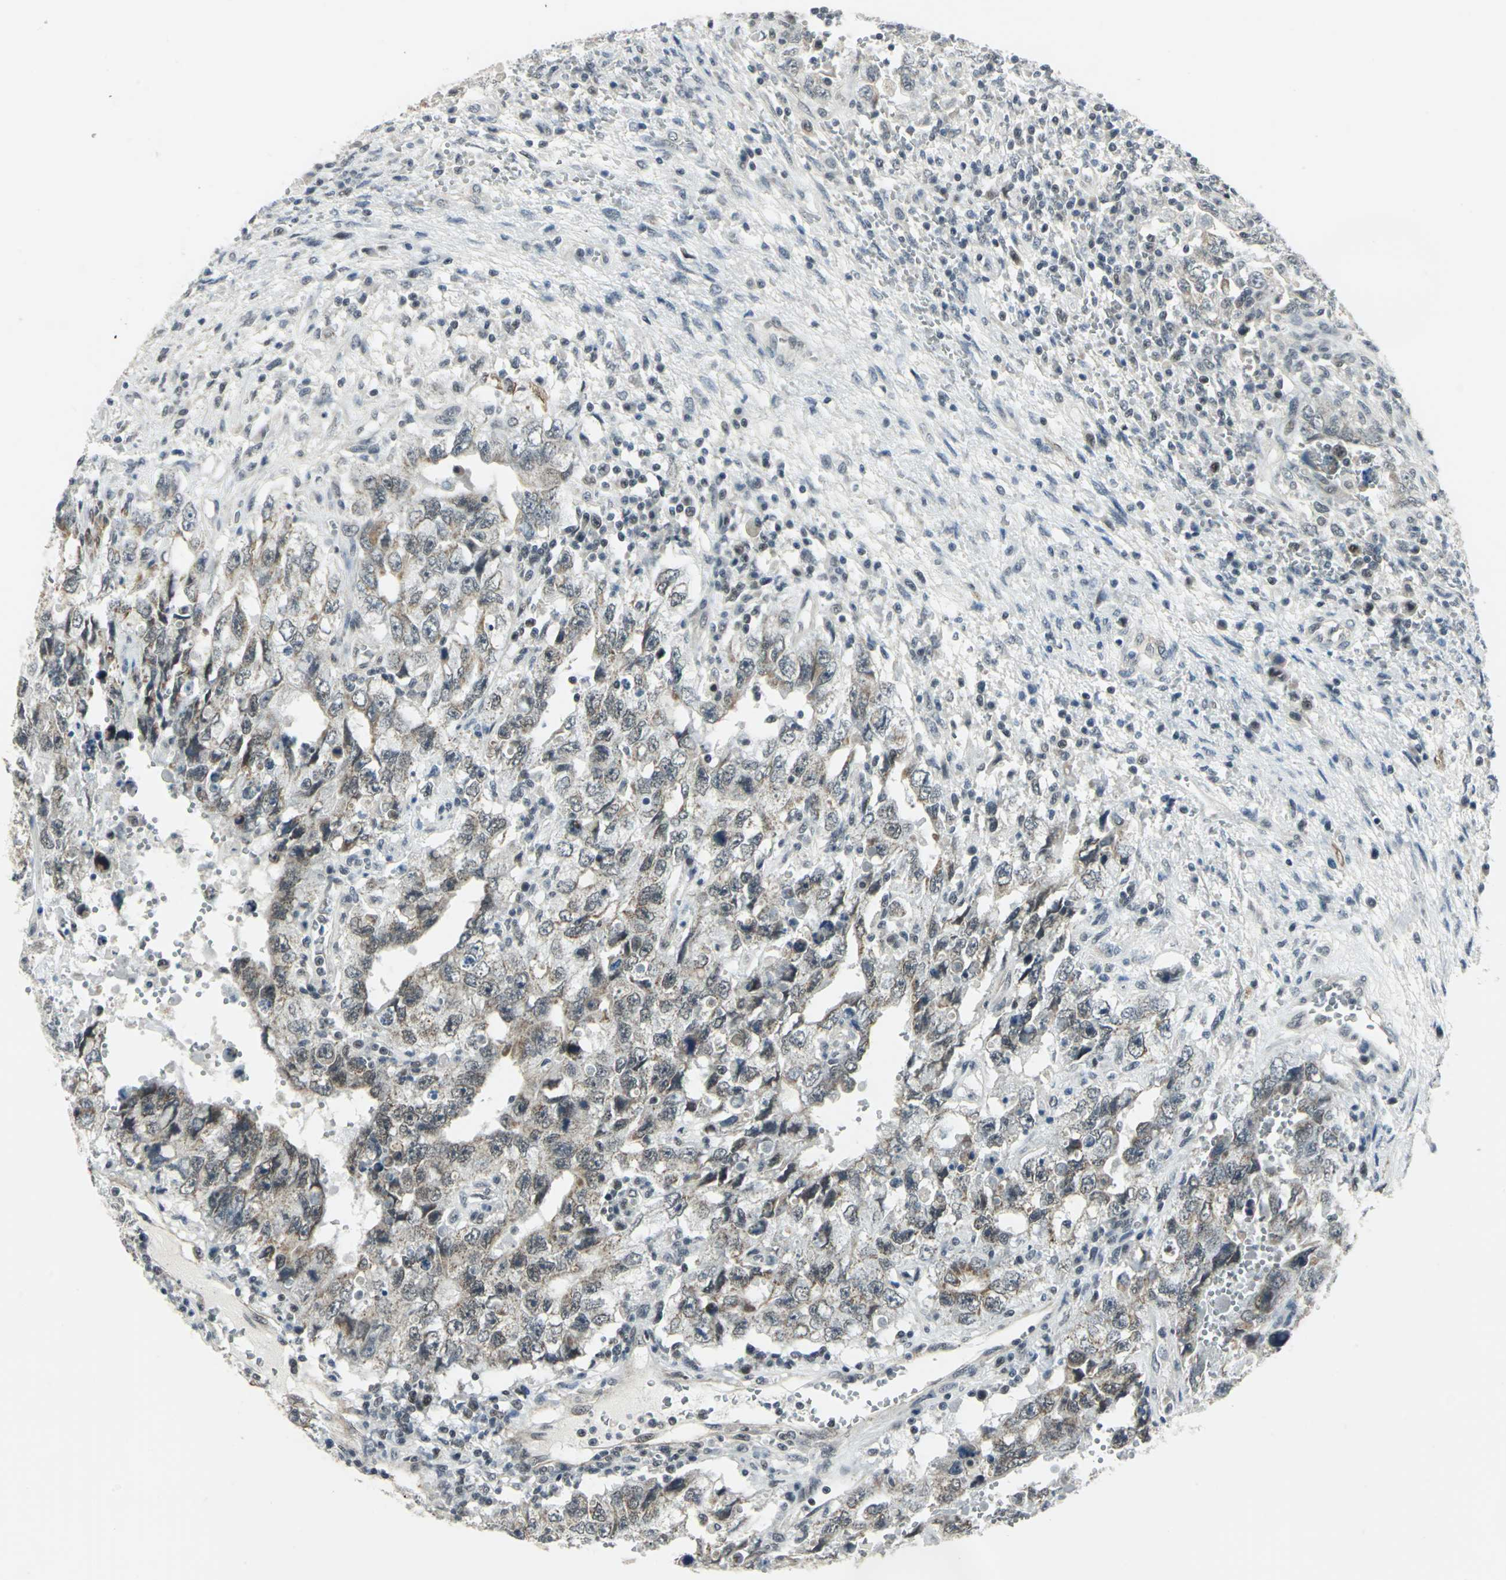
{"staining": {"intensity": "moderate", "quantity": "25%-75%", "location": "cytoplasmic/membranous"}, "tissue": "testis cancer", "cell_type": "Tumor cells", "image_type": "cancer", "snomed": [{"axis": "morphology", "description": "Carcinoma, Embryonal, NOS"}, {"axis": "topography", "description": "Testis"}], "caption": "IHC (DAB (3,3'-diaminobenzidine)) staining of testis cancer demonstrates moderate cytoplasmic/membranous protein expression in about 25%-75% of tumor cells.", "gene": "MTA1", "patient": {"sex": "male", "age": 26}}